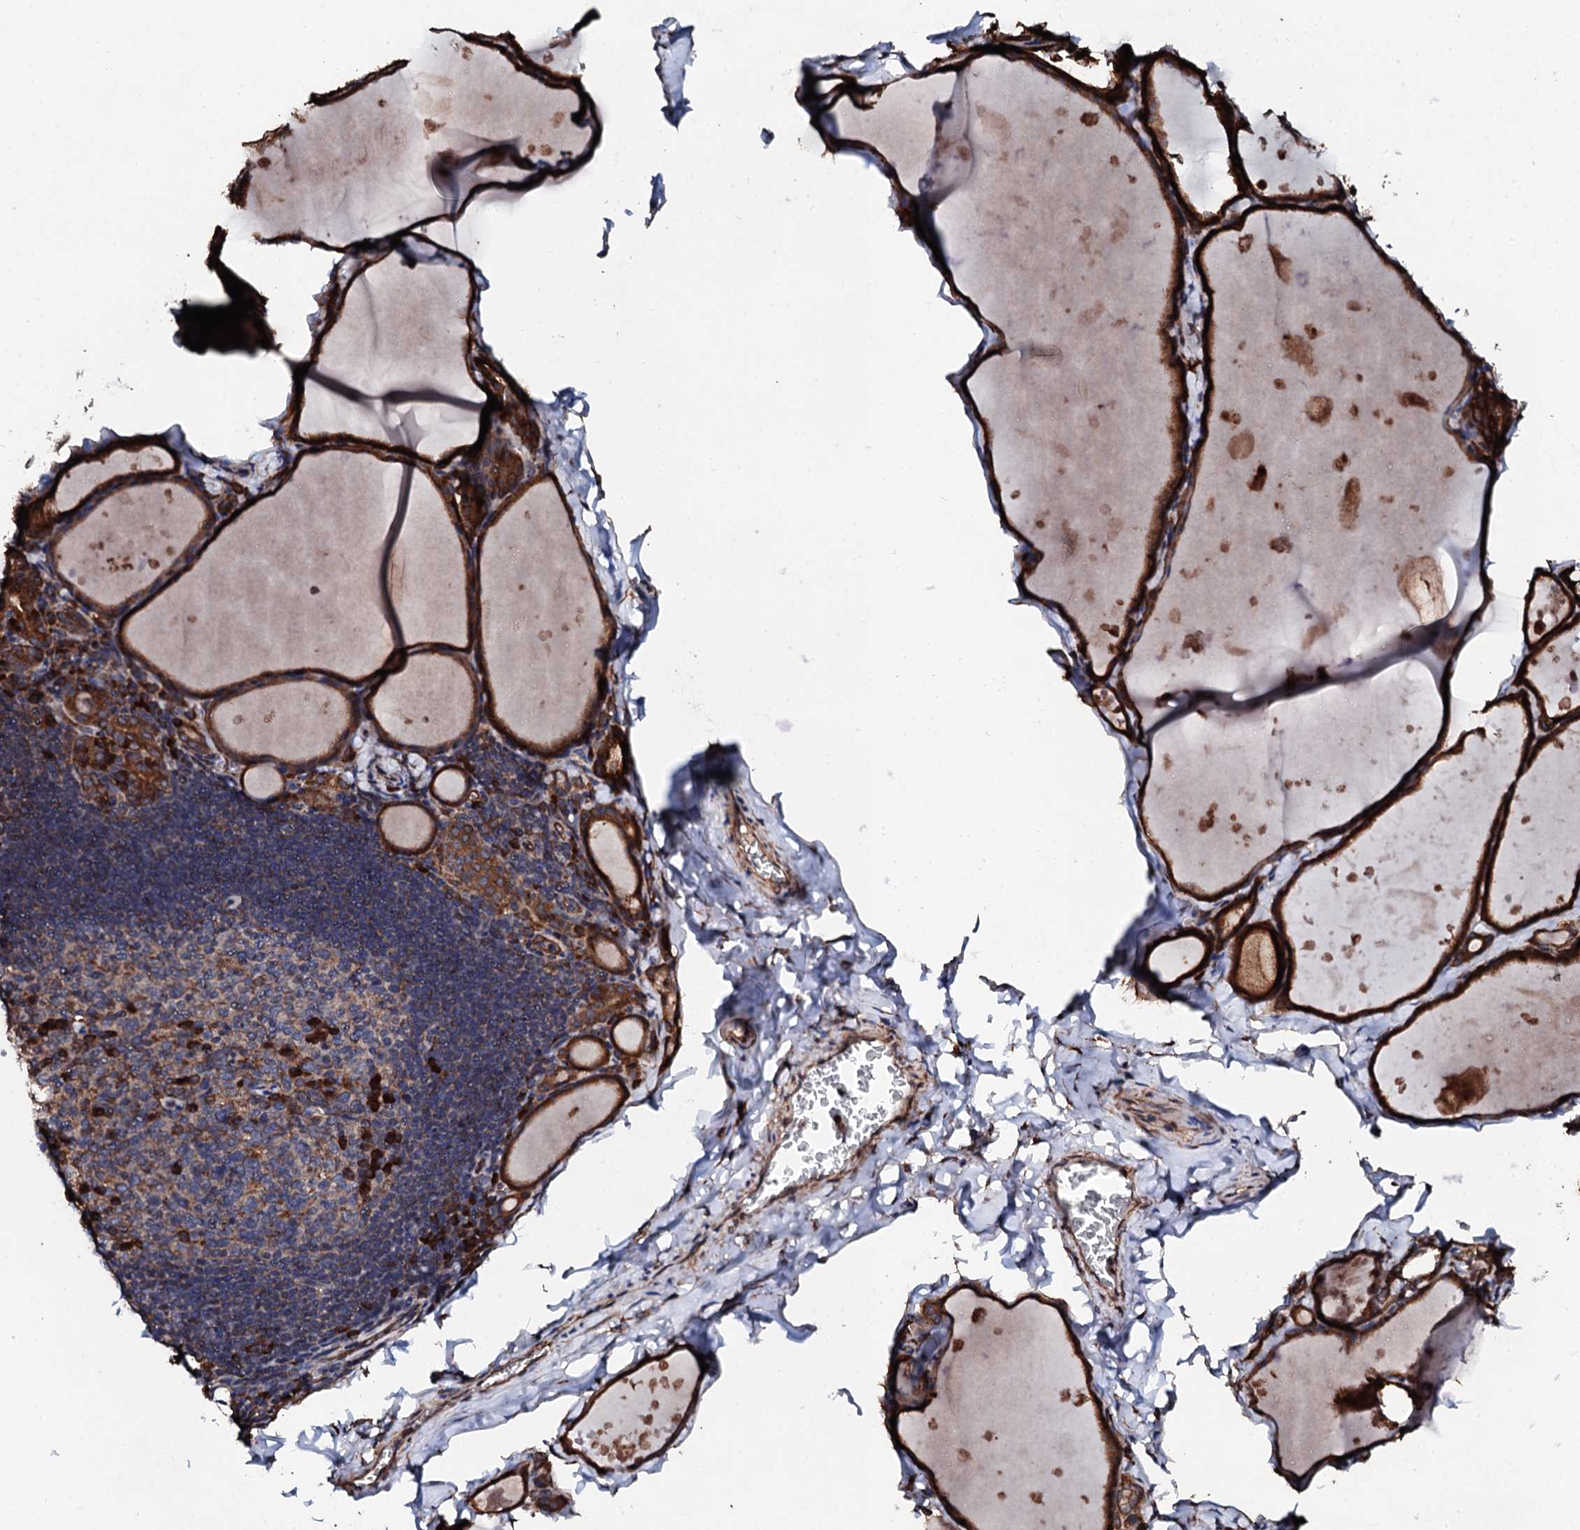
{"staining": {"intensity": "strong", "quantity": ">75%", "location": "cytoplasmic/membranous"}, "tissue": "thyroid gland", "cell_type": "Glandular cells", "image_type": "normal", "snomed": [{"axis": "morphology", "description": "Normal tissue, NOS"}, {"axis": "topography", "description": "Thyroid gland"}], "caption": "This micrograph displays immunohistochemistry (IHC) staining of benign human thyroid gland, with high strong cytoplasmic/membranous expression in about >75% of glandular cells.", "gene": "CKAP5", "patient": {"sex": "male", "age": 56}}